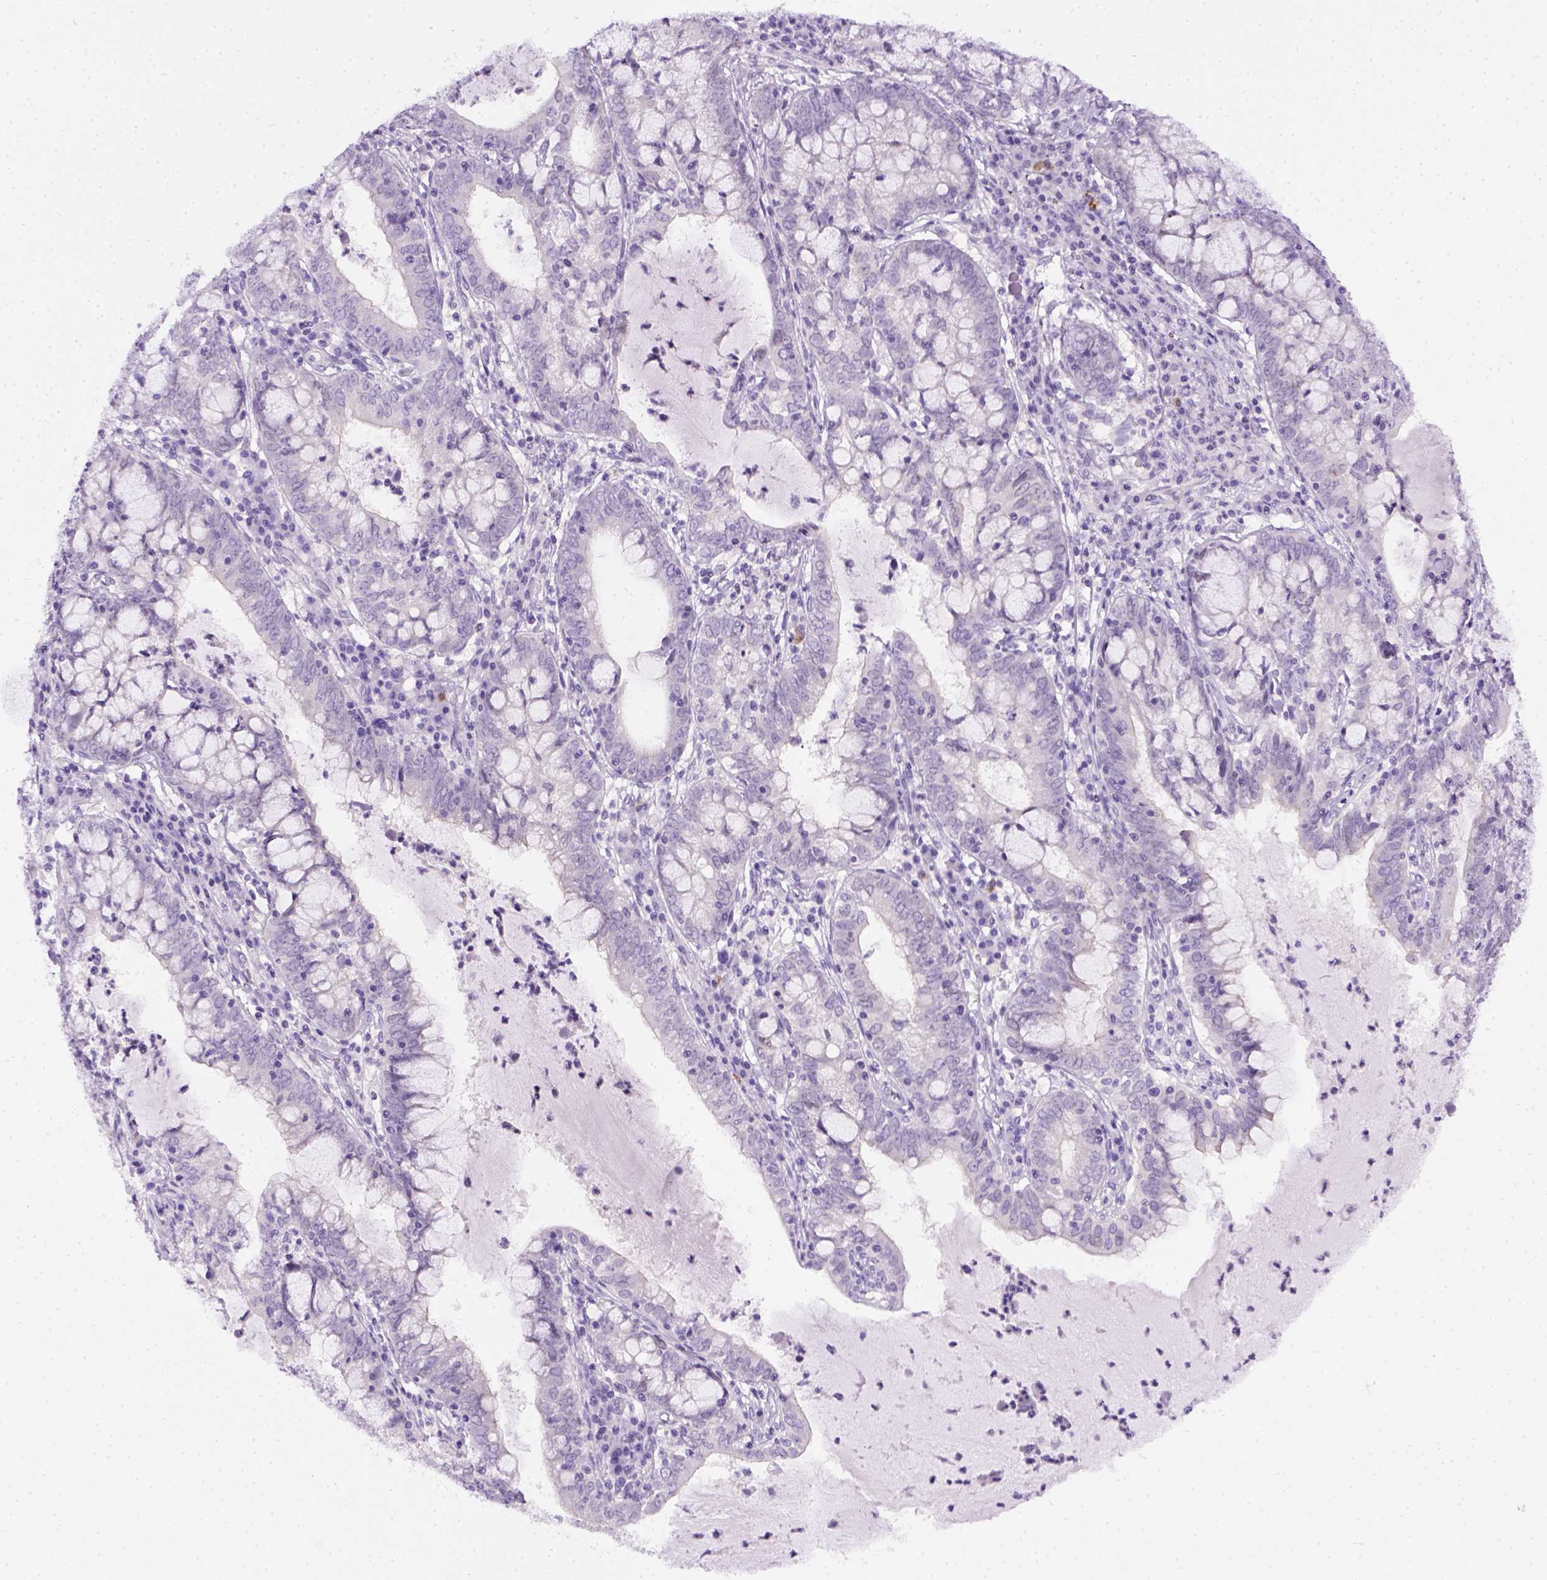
{"staining": {"intensity": "negative", "quantity": "none", "location": "none"}, "tissue": "cervical cancer", "cell_type": "Tumor cells", "image_type": "cancer", "snomed": [{"axis": "morphology", "description": "Adenocarcinoma, NOS"}, {"axis": "topography", "description": "Cervix"}], "caption": "Tumor cells are negative for brown protein staining in cervical adenocarcinoma.", "gene": "FAM184B", "patient": {"sex": "female", "age": 40}}